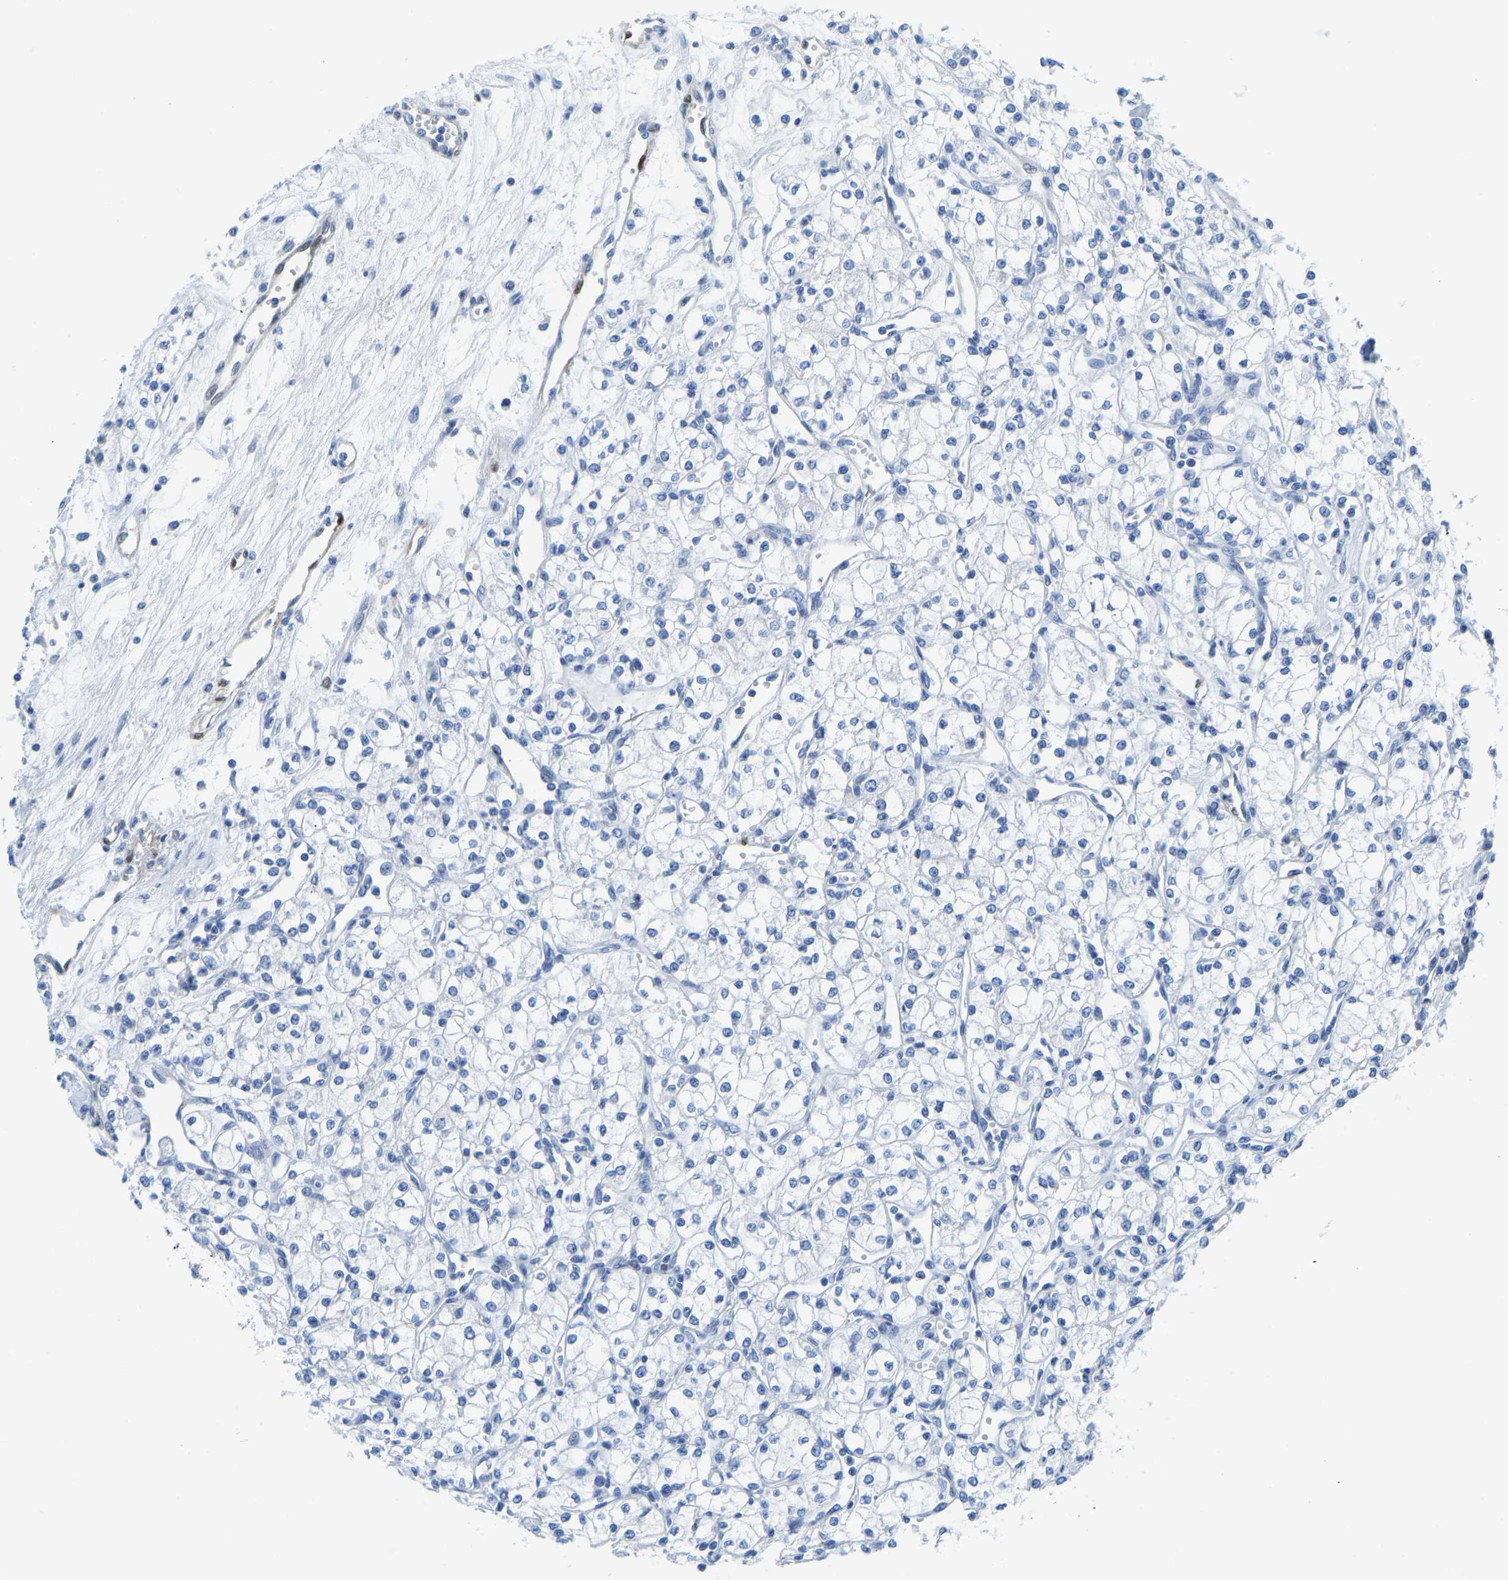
{"staining": {"intensity": "negative", "quantity": "none", "location": "none"}, "tissue": "renal cancer", "cell_type": "Tumor cells", "image_type": "cancer", "snomed": [{"axis": "morphology", "description": "Adenocarcinoma, NOS"}, {"axis": "topography", "description": "Kidney"}], "caption": "Immunohistochemical staining of renal adenocarcinoma exhibits no significant expression in tumor cells.", "gene": "NKAIN3", "patient": {"sex": "male", "age": 59}}